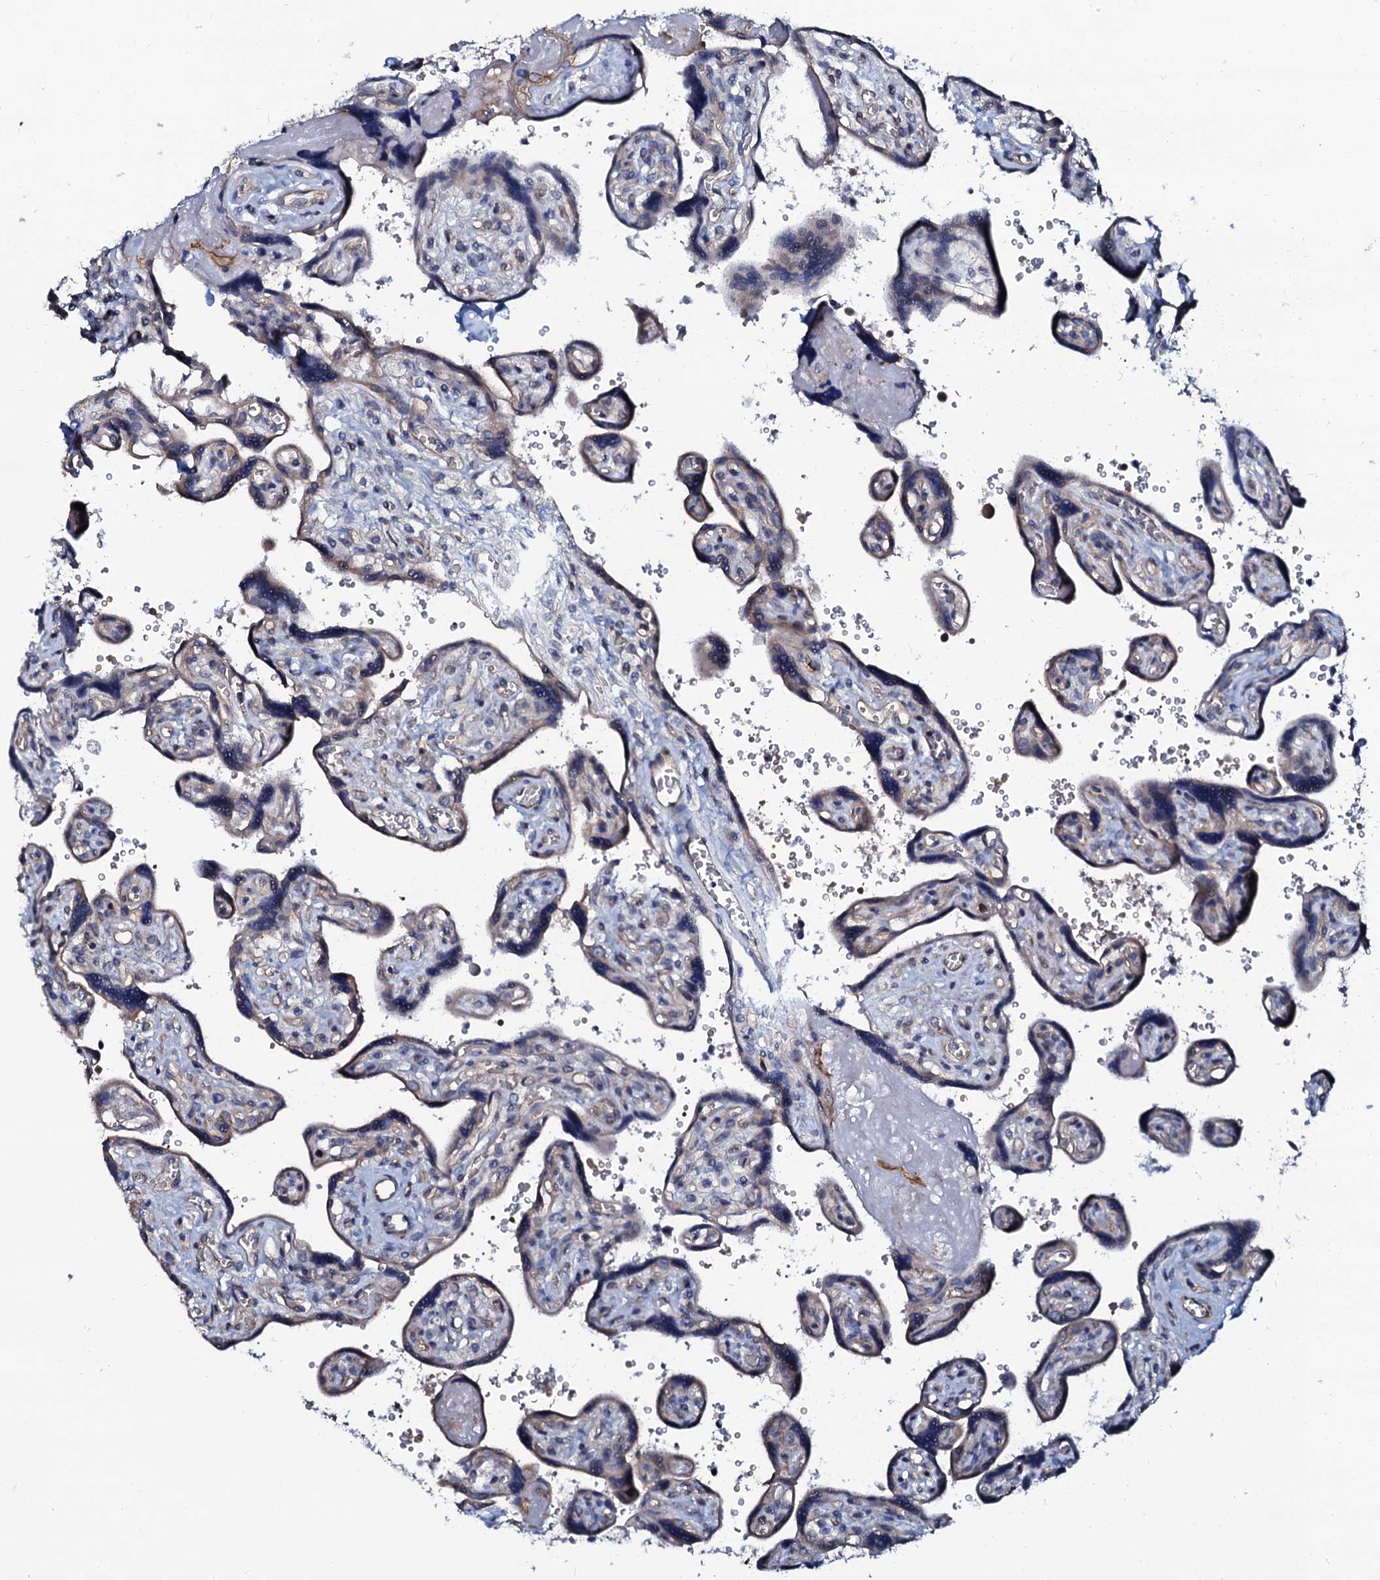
{"staining": {"intensity": "moderate", "quantity": "25%-75%", "location": "cytoplasmic/membranous"}, "tissue": "placenta", "cell_type": "Trophoblastic cells", "image_type": "normal", "snomed": [{"axis": "morphology", "description": "Normal tissue, NOS"}, {"axis": "topography", "description": "Placenta"}], "caption": "Placenta stained with DAB IHC demonstrates medium levels of moderate cytoplasmic/membranous positivity in approximately 25%-75% of trophoblastic cells.", "gene": "C10orf88", "patient": {"sex": "female", "age": 39}}